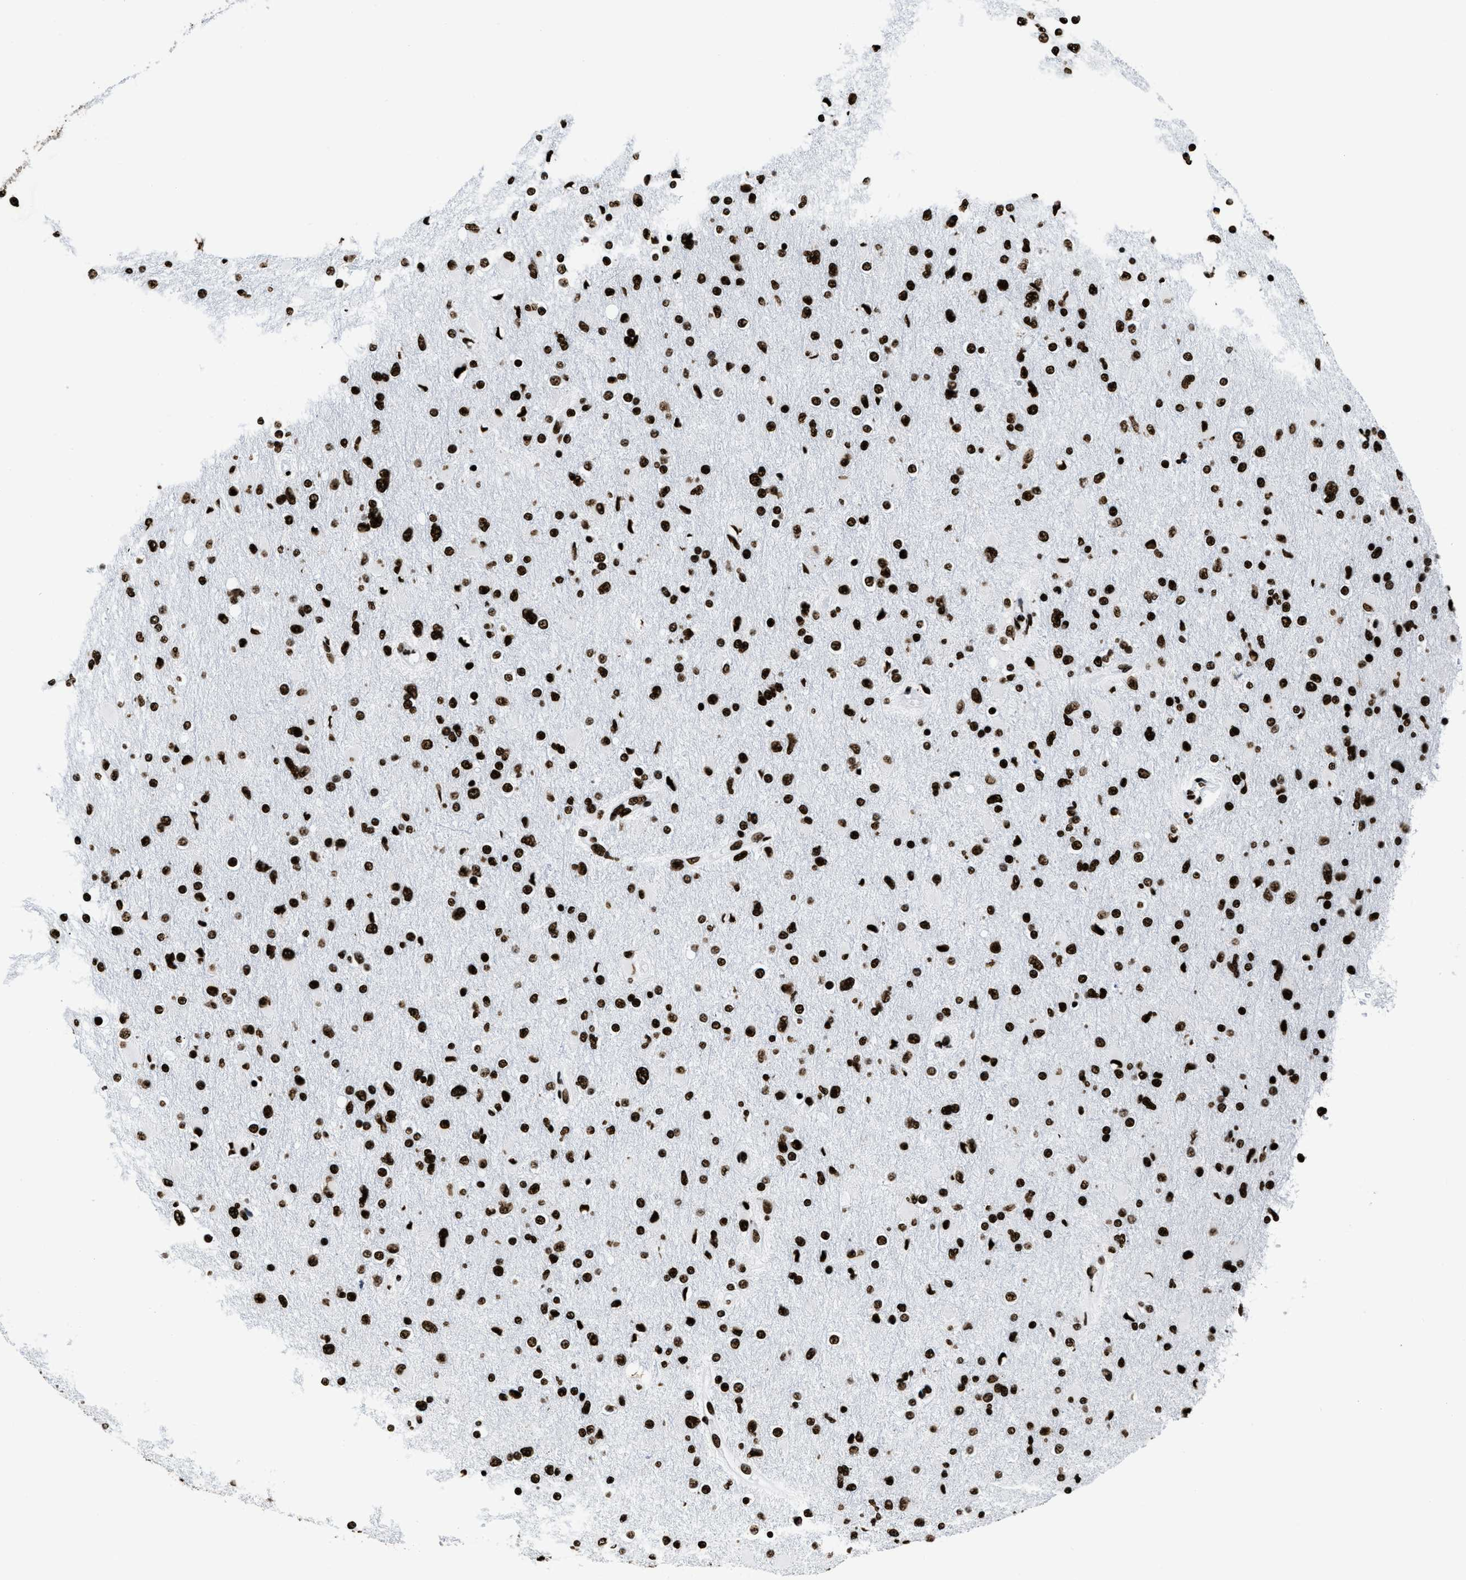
{"staining": {"intensity": "strong", "quantity": ">75%", "location": "nuclear"}, "tissue": "glioma", "cell_type": "Tumor cells", "image_type": "cancer", "snomed": [{"axis": "morphology", "description": "Glioma, malignant, High grade"}, {"axis": "topography", "description": "Cerebral cortex"}], "caption": "Immunohistochemistry (IHC) image of human malignant high-grade glioma stained for a protein (brown), which demonstrates high levels of strong nuclear expression in about >75% of tumor cells.", "gene": "HNRNPM", "patient": {"sex": "female", "age": 36}}